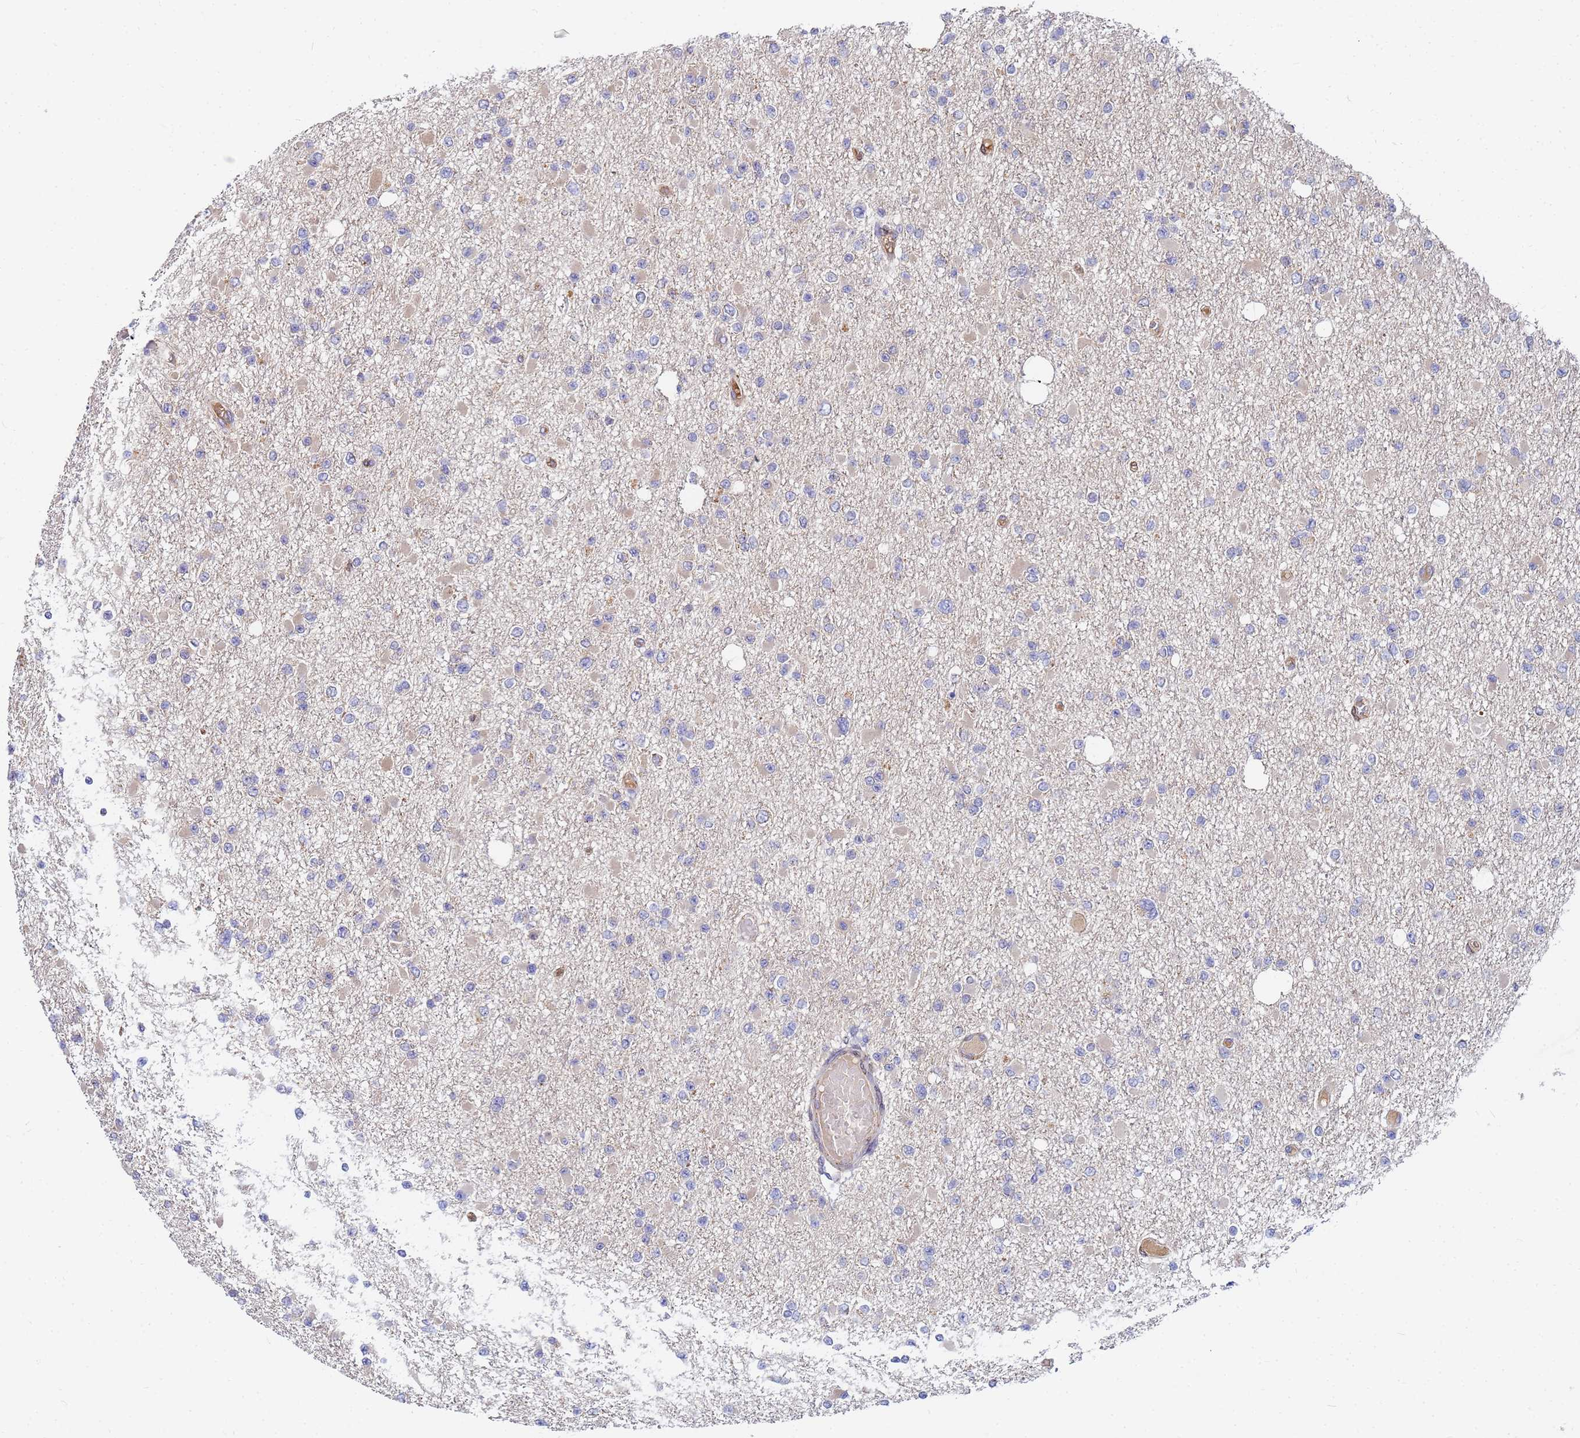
{"staining": {"intensity": "negative", "quantity": "none", "location": "none"}, "tissue": "glioma", "cell_type": "Tumor cells", "image_type": "cancer", "snomed": [{"axis": "morphology", "description": "Glioma, malignant, Low grade"}, {"axis": "topography", "description": "Brain"}], "caption": "Immunohistochemical staining of glioma shows no significant expression in tumor cells.", "gene": "C5orf34", "patient": {"sex": "female", "age": 22}}